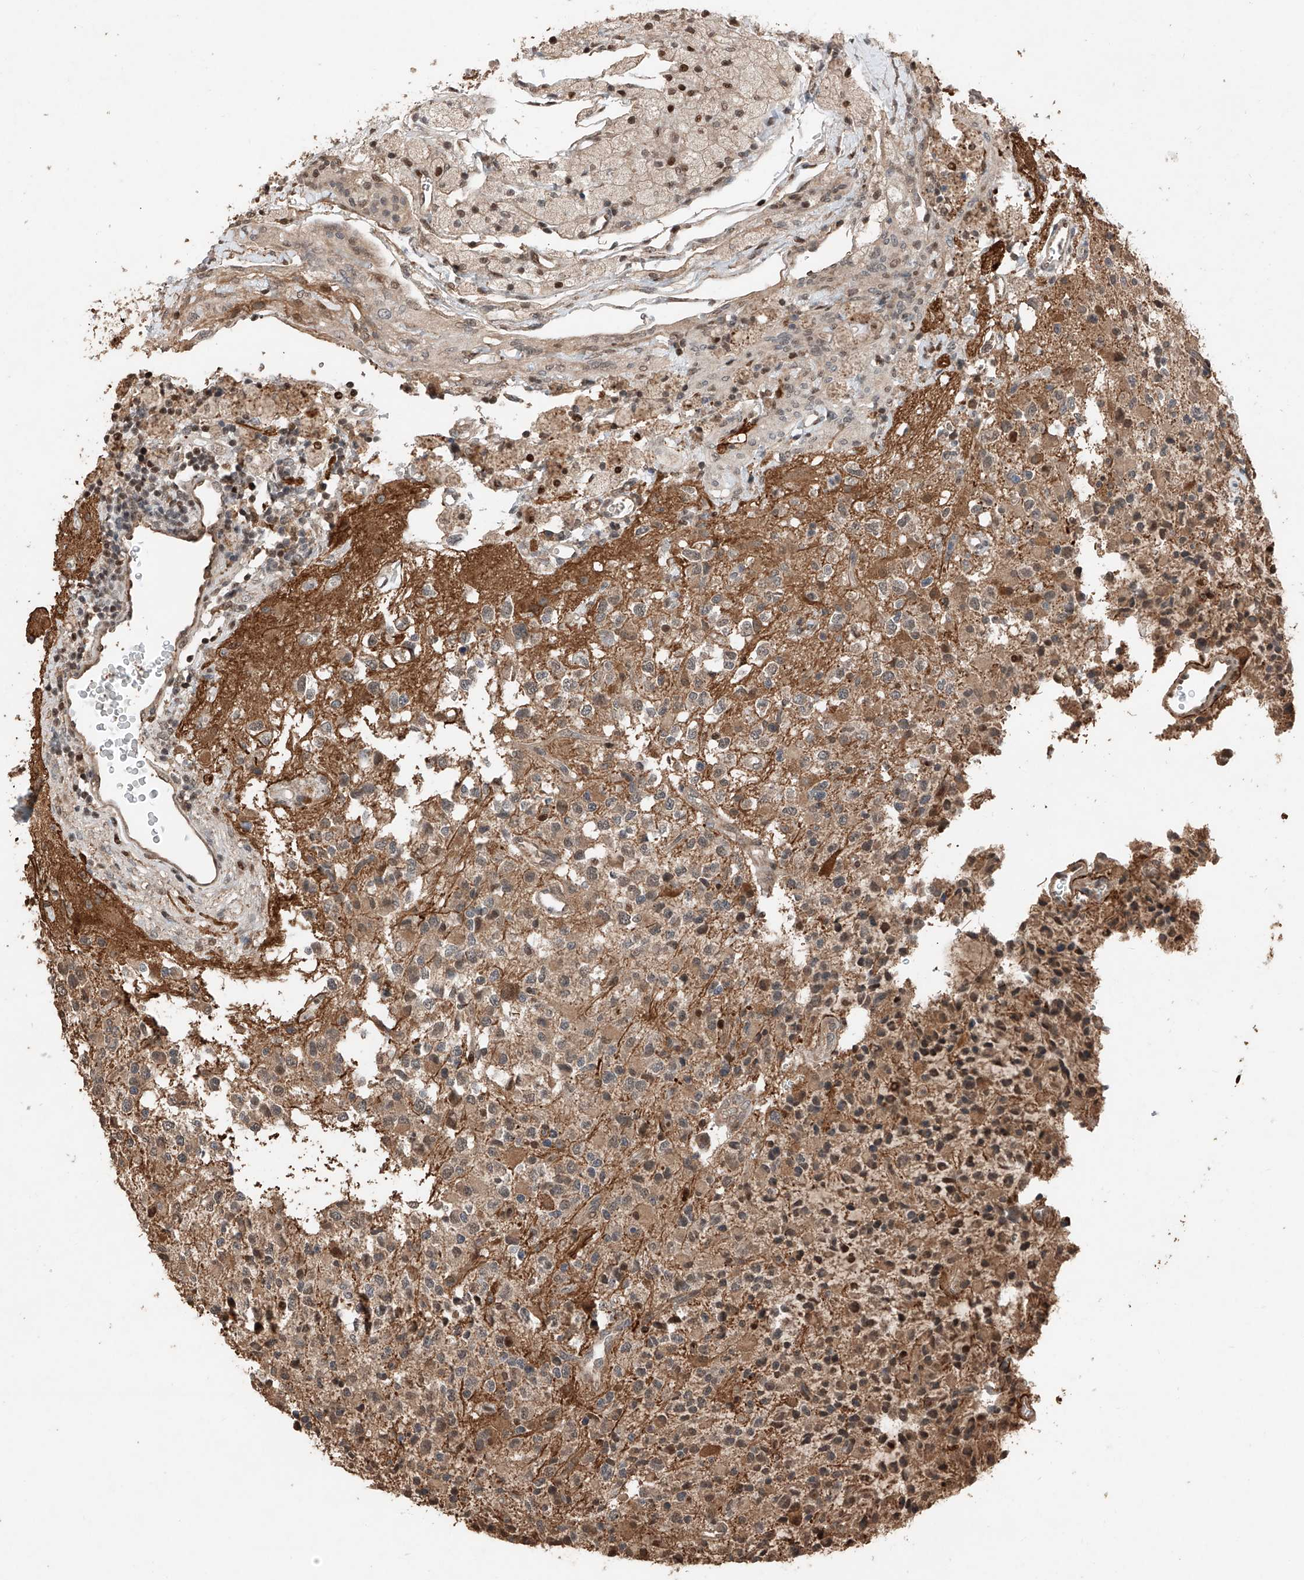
{"staining": {"intensity": "moderate", "quantity": "<25%", "location": "cytoplasmic/membranous"}, "tissue": "glioma", "cell_type": "Tumor cells", "image_type": "cancer", "snomed": [{"axis": "morphology", "description": "Glioma, malignant, High grade"}, {"axis": "topography", "description": "Brain"}], "caption": "Moderate cytoplasmic/membranous expression for a protein is seen in about <25% of tumor cells of malignant glioma (high-grade) using immunohistochemistry (IHC).", "gene": "RMND1", "patient": {"sex": "male", "age": 34}}